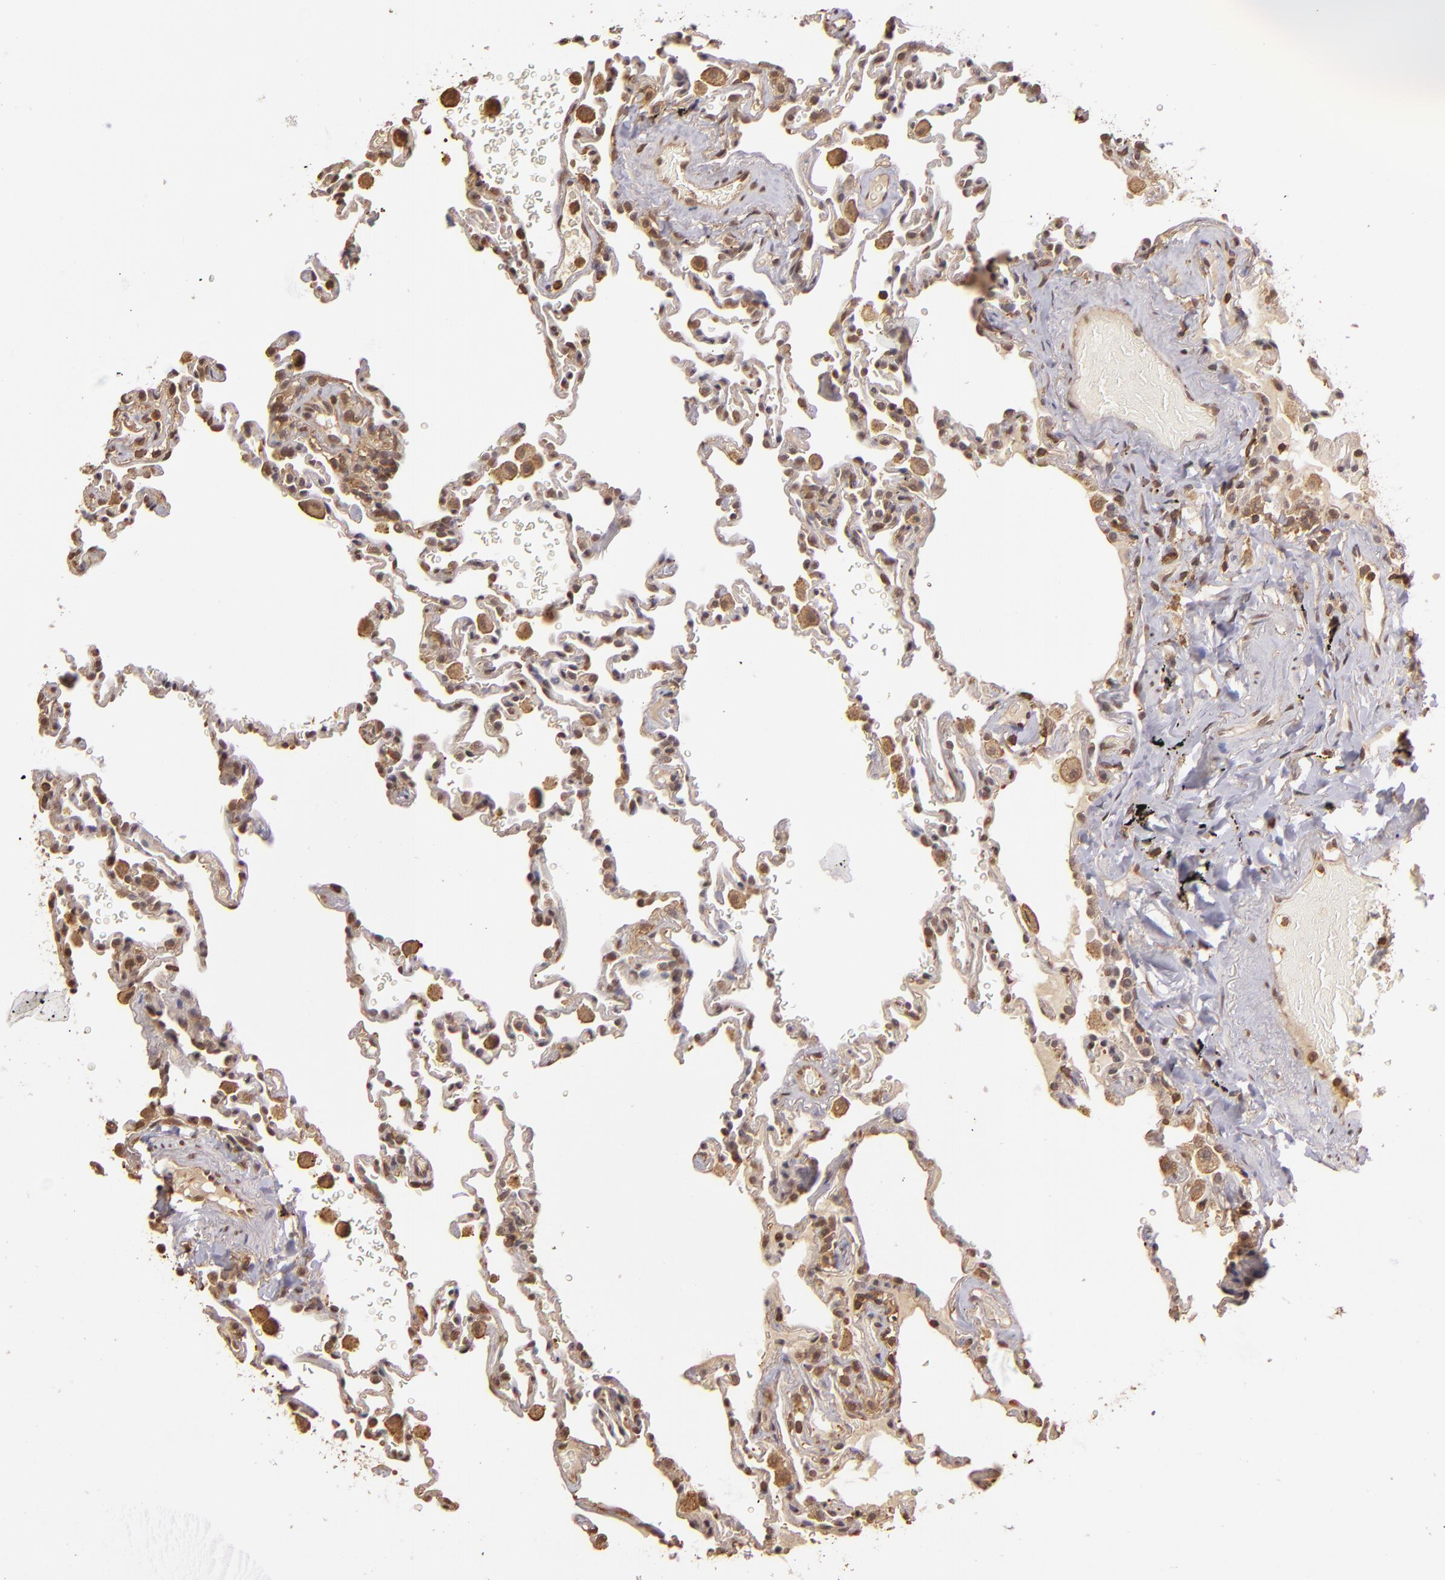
{"staining": {"intensity": "weak", "quantity": "25%-75%", "location": "cytoplasmic/membranous"}, "tissue": "lung", "cell_type": "Alveolar cells", "image_type": "normal", "snomed": [{"axis": "morphology", "description": "Normal tissue, NOS"}, {"axis": "topography", "description": "Lung"}], "caption": "Lung stained with DAB immunohistochemistry demonstrates low levels of weak cytoplasmic/membranous expression in approximately 25%-75% of alveolar cells.", "gene": "ARPC2", "patient": {"sex": "male", "age": 59}}